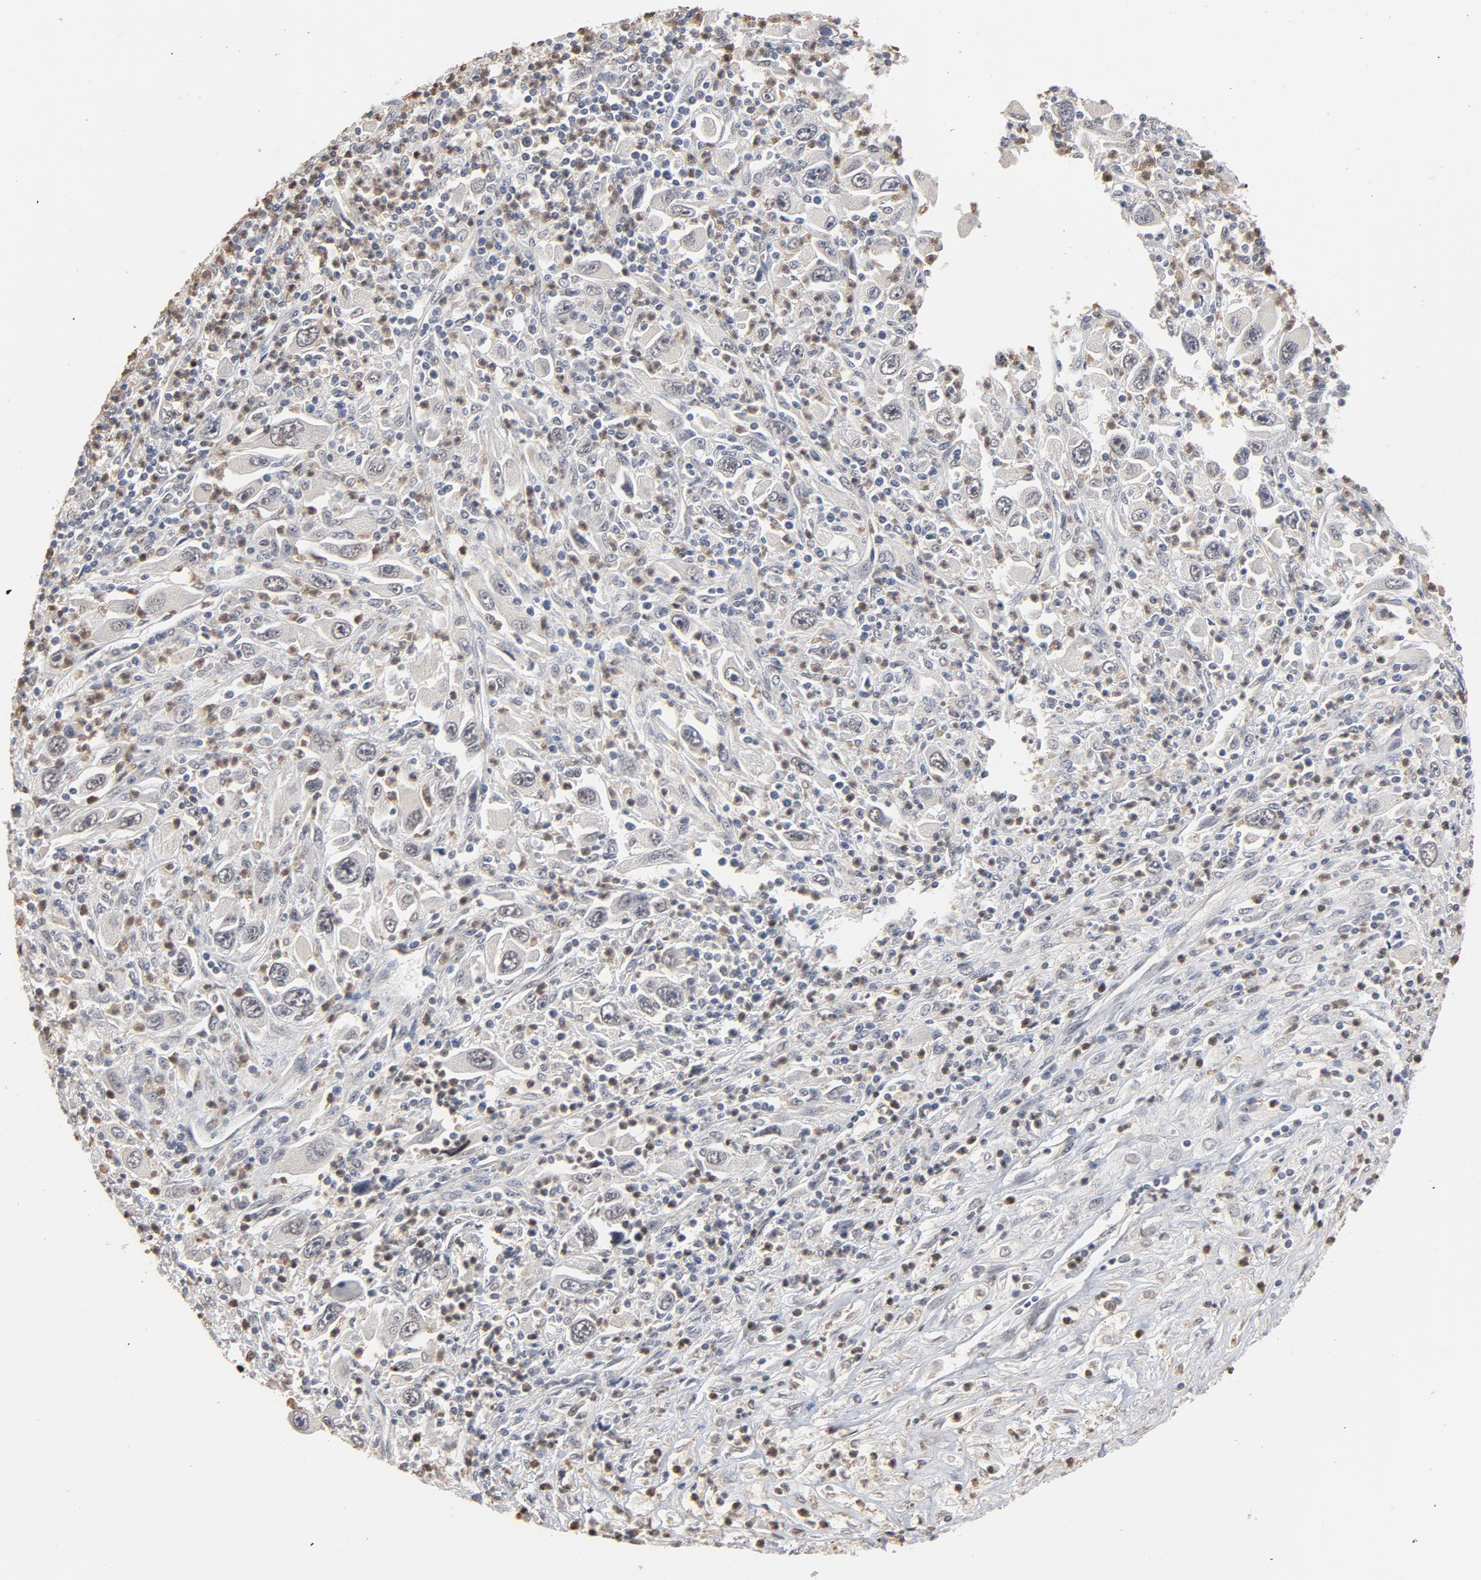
{"staining": {"intensity": "negative", "quantity": "none", "location": "none"}, "tissue": "melanoma", "cell_type": "Tumor cells", "image_type": "cancer", "snomed": [{"axis": "morphology", "description": "Malignant melanoma, Metastatic site"}, {"axis": "topography", "description": "Skin"}], "caption": "DAB immunohistochemical staining of human malignant melanoma (metastatic site) shows no significant staining in tumor cells.", "gene": "RTL5", "patient": {"sex": "female", "age": 56}}